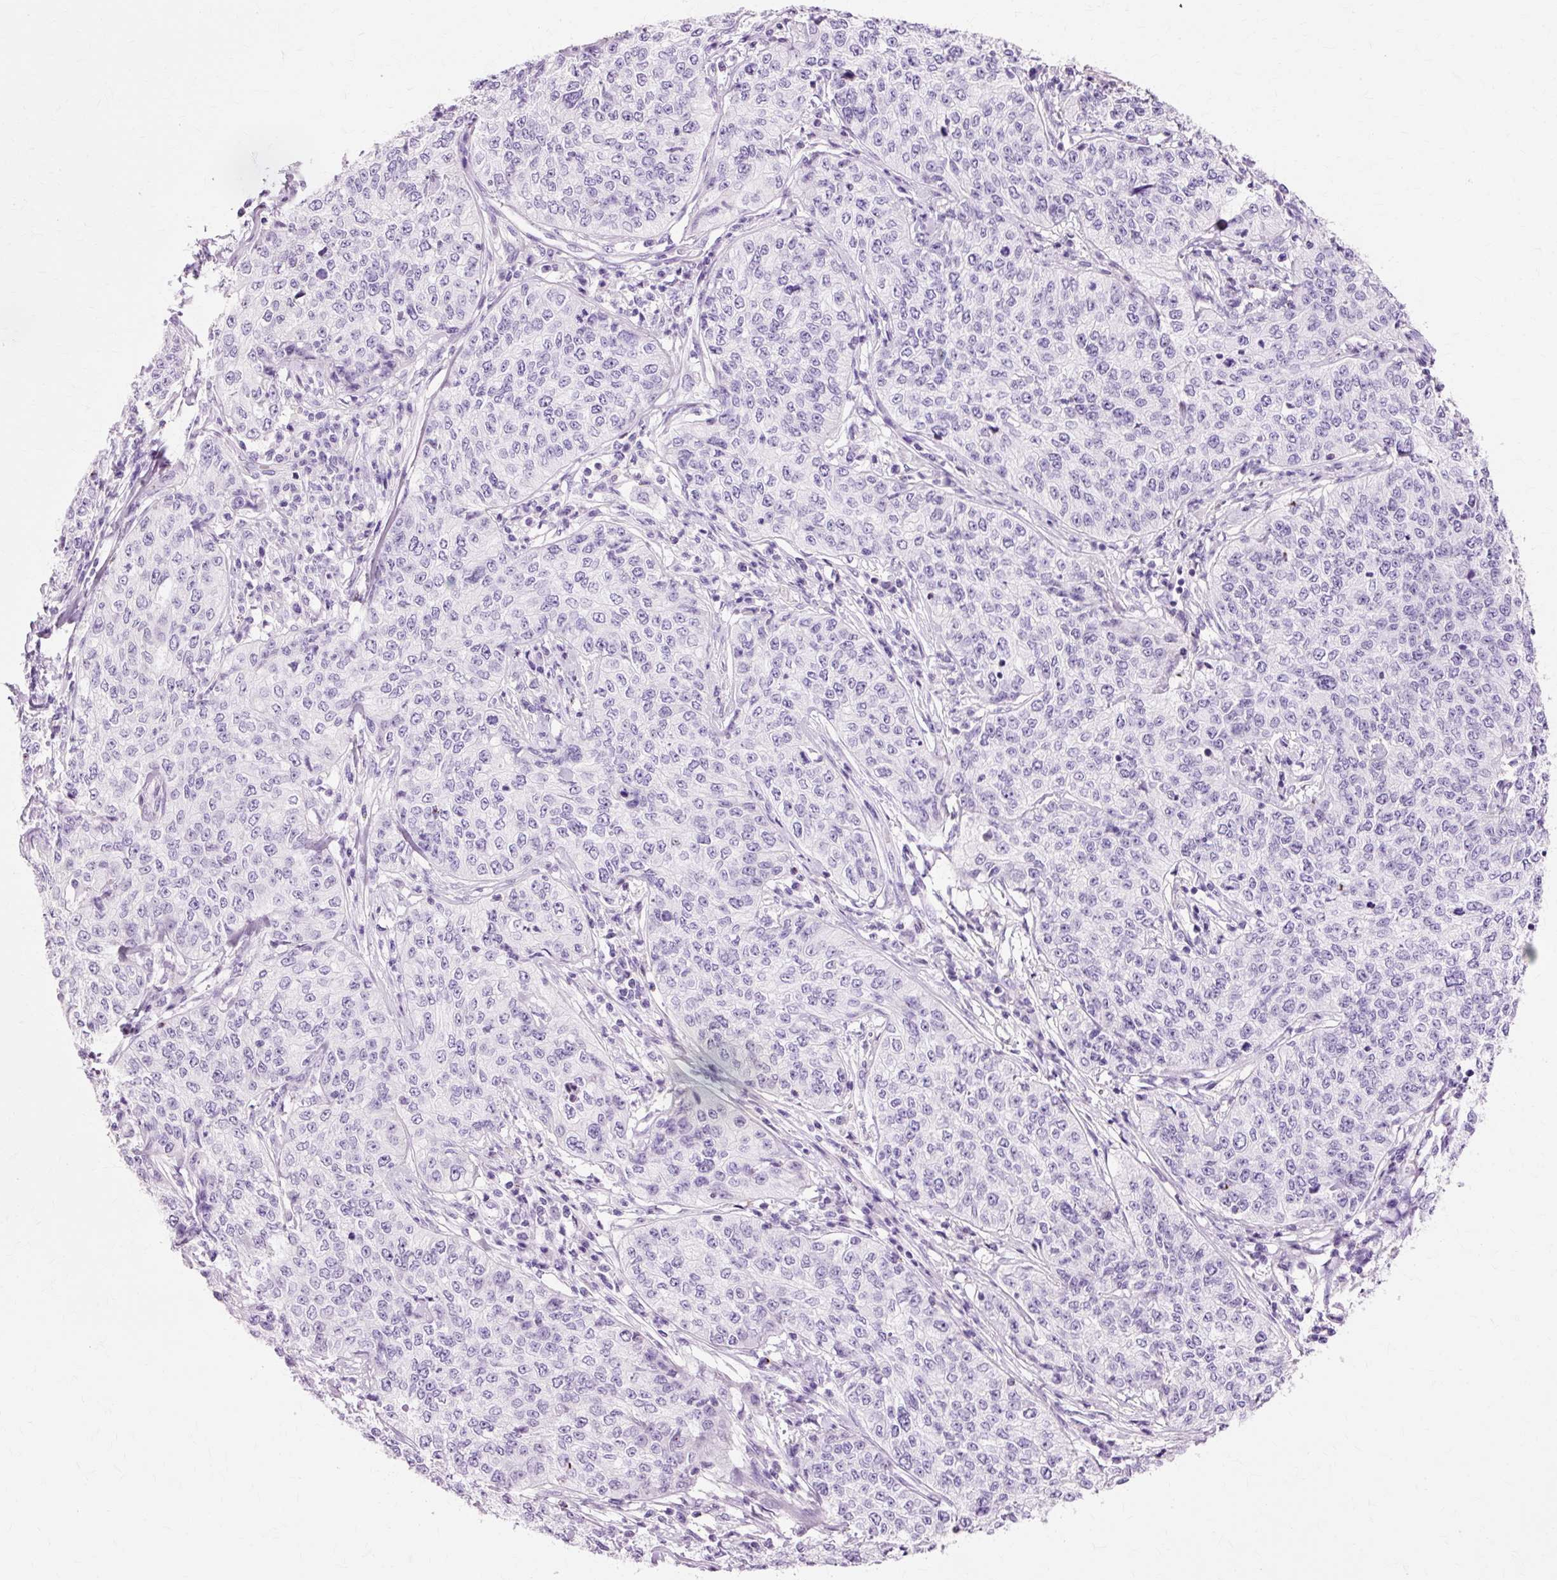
{"staining": {"intensity": "negative", "quantity": "none", "location": "none"}, "tissue": "cervical cancer", "cell_type": "Tumor cells", "image_type": "cancer", "snomed": [{"axis": "morphology", "description": "Squamous cell carcinoma, NOS"}, {"axis": "topography", "description": "Cervix"}], "caption": "Histopathology image shows no protein expression in tumor cells of cervical squamous cell carcinoma tissue.", "gene": "VN1R2", "patient": {"sex": "female", "age": 35}}